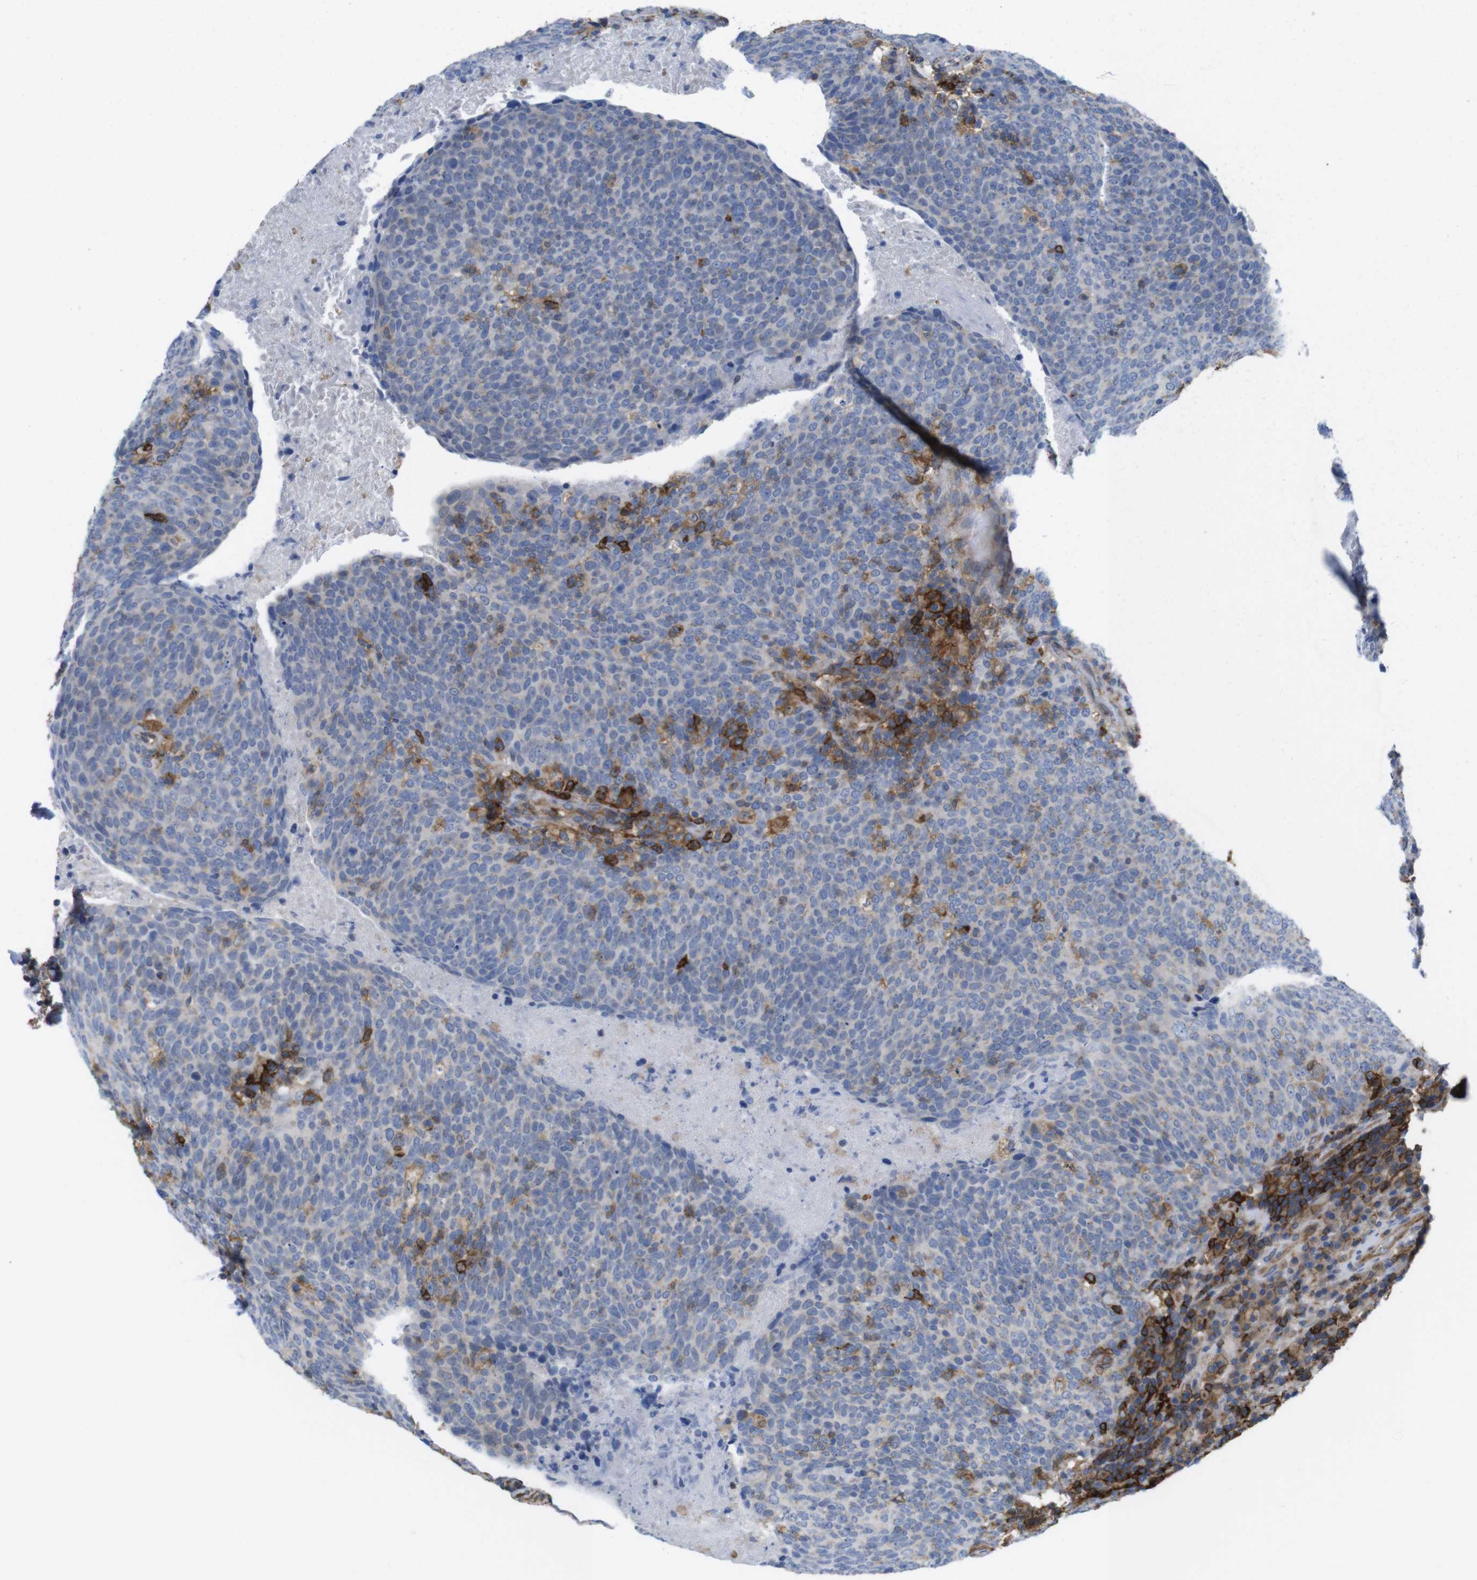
{"staining": {"intensity": "moderate", "quantity": "<25%", "location": "cytoplasmic/membranous"}, "tissue": "head and neck cancer", "cell_type": "Tumor cells", "image_type": "cancer", "snomed": [{"axis": "morphology", "description": "Squamous cell carcinoma, NOS"}, {"axis": "morphology", "description": "Squamous cell carcinoma, metastatic, NOS"}, {"axis": "topography", "description": "Lymph node"}, {"axis": "topography", "description": "Head-Neck"}], "caption": "A low amount of moderate cytoplasmic/membranous expression is appreciated in approximately <25% of tumor cells in head and neck cancer (metastatic squamous cell carcinoma) tissue. The staining was performed using DAB to visualize the protein expression in brown, while the nuclei were stained in blue with hematoxylin (Magnification: 20x).", "gene": "CCR6", "patient": {"sex": "male", "age": 62}}